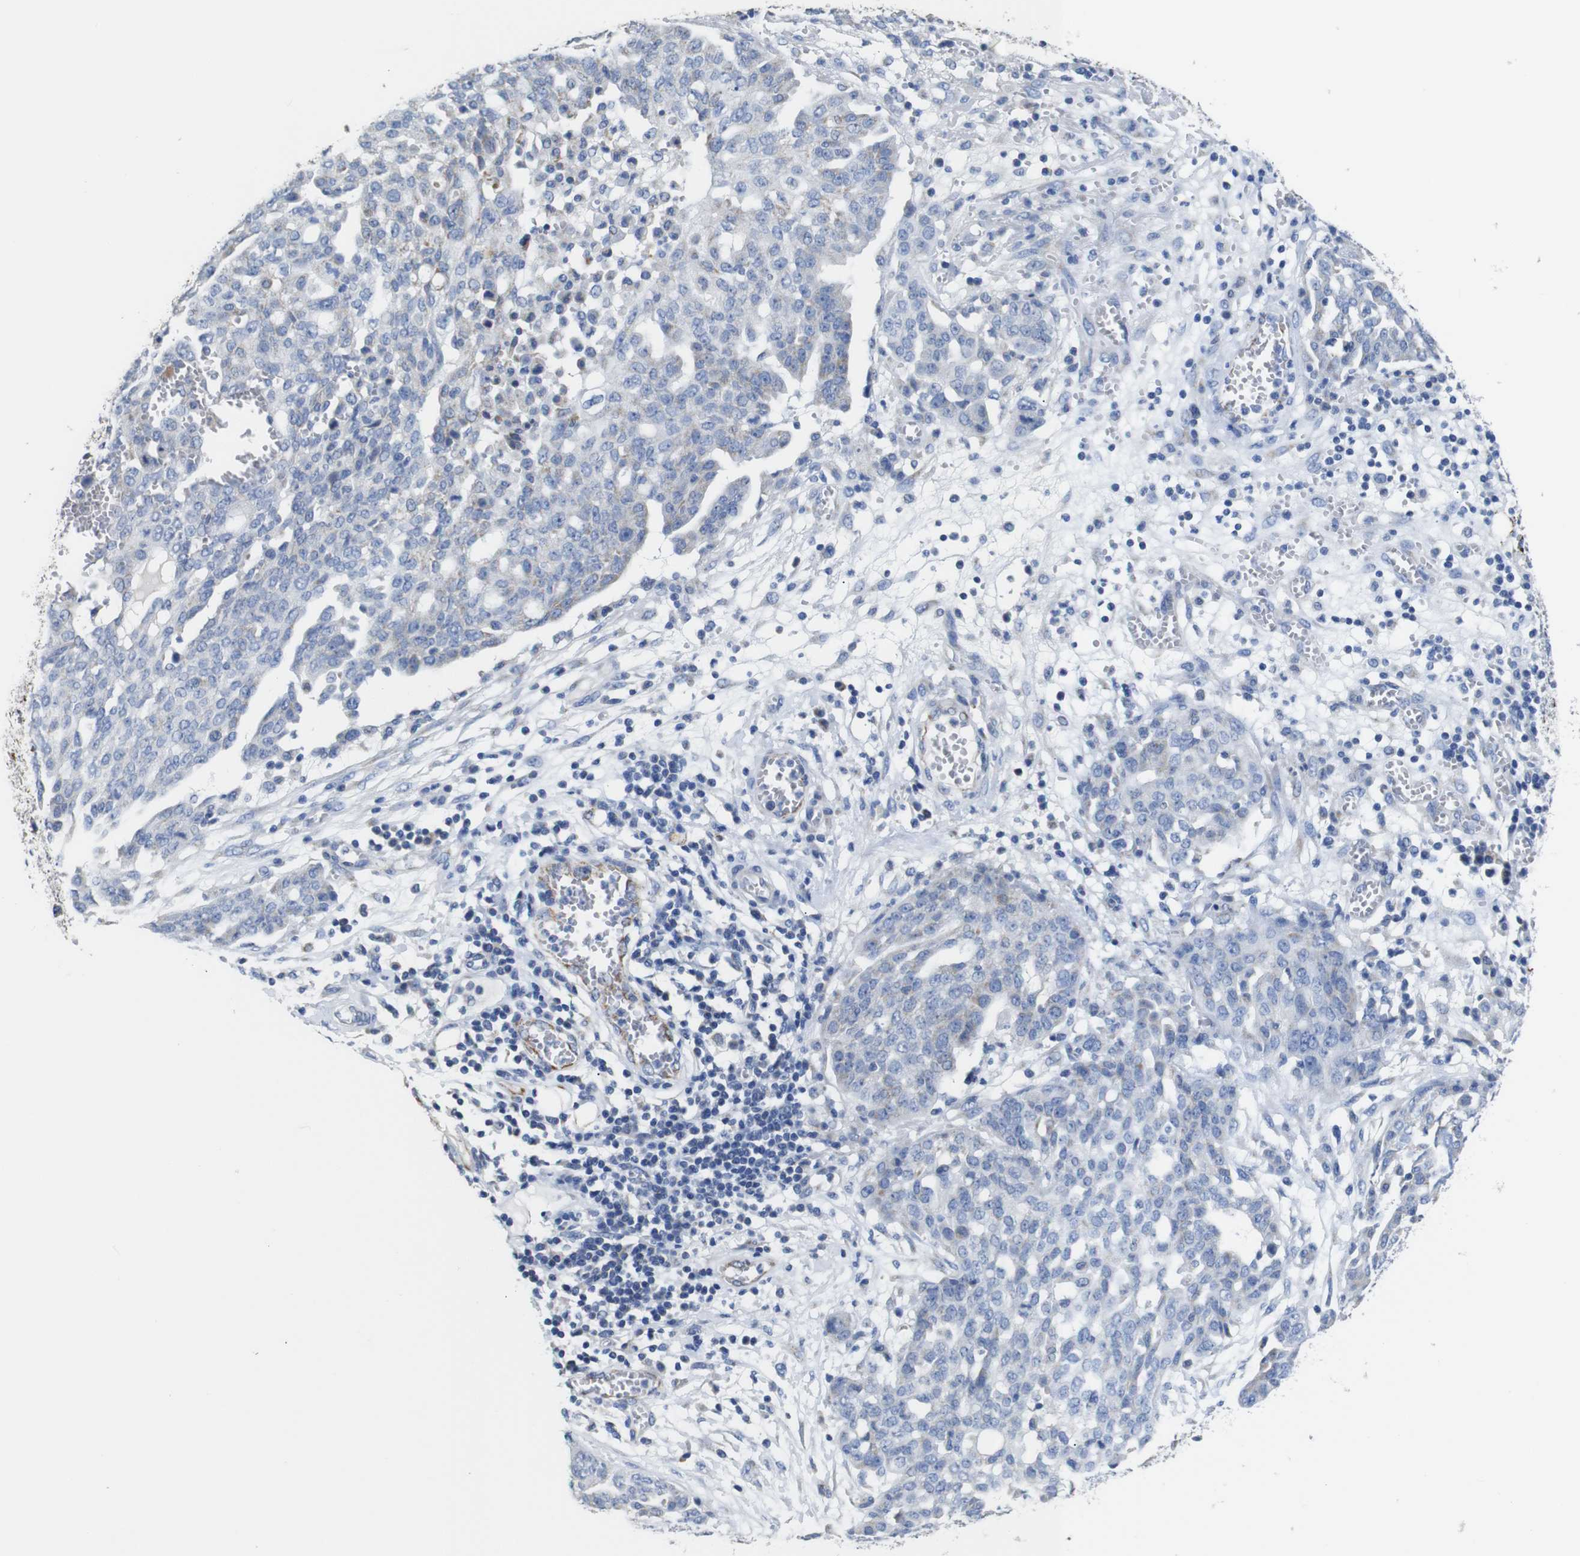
{"staining": {"intensity": "negative", "quantity": "none", "location": "none"}, "tissue": "ovarian cancer", "cell_type": "Tumor cells", "image_type": "cancer", "snomed": [{"axis": "morphology", "description": "Cystadenocarcinoma, serous, NOS"}, {"axis": "topography", "description": "Soft tissue"}, {"axis": "topography", "description": "Ovary"}], "caption": "The immunohistochemistry (IHC) photomicrograph has no significant positivity in tumor cells of ovarian cancer (serous cystadenocarcinoma) tissue.", "gene": "MAOA", "patient": {"sex": "female", "age": 57}}